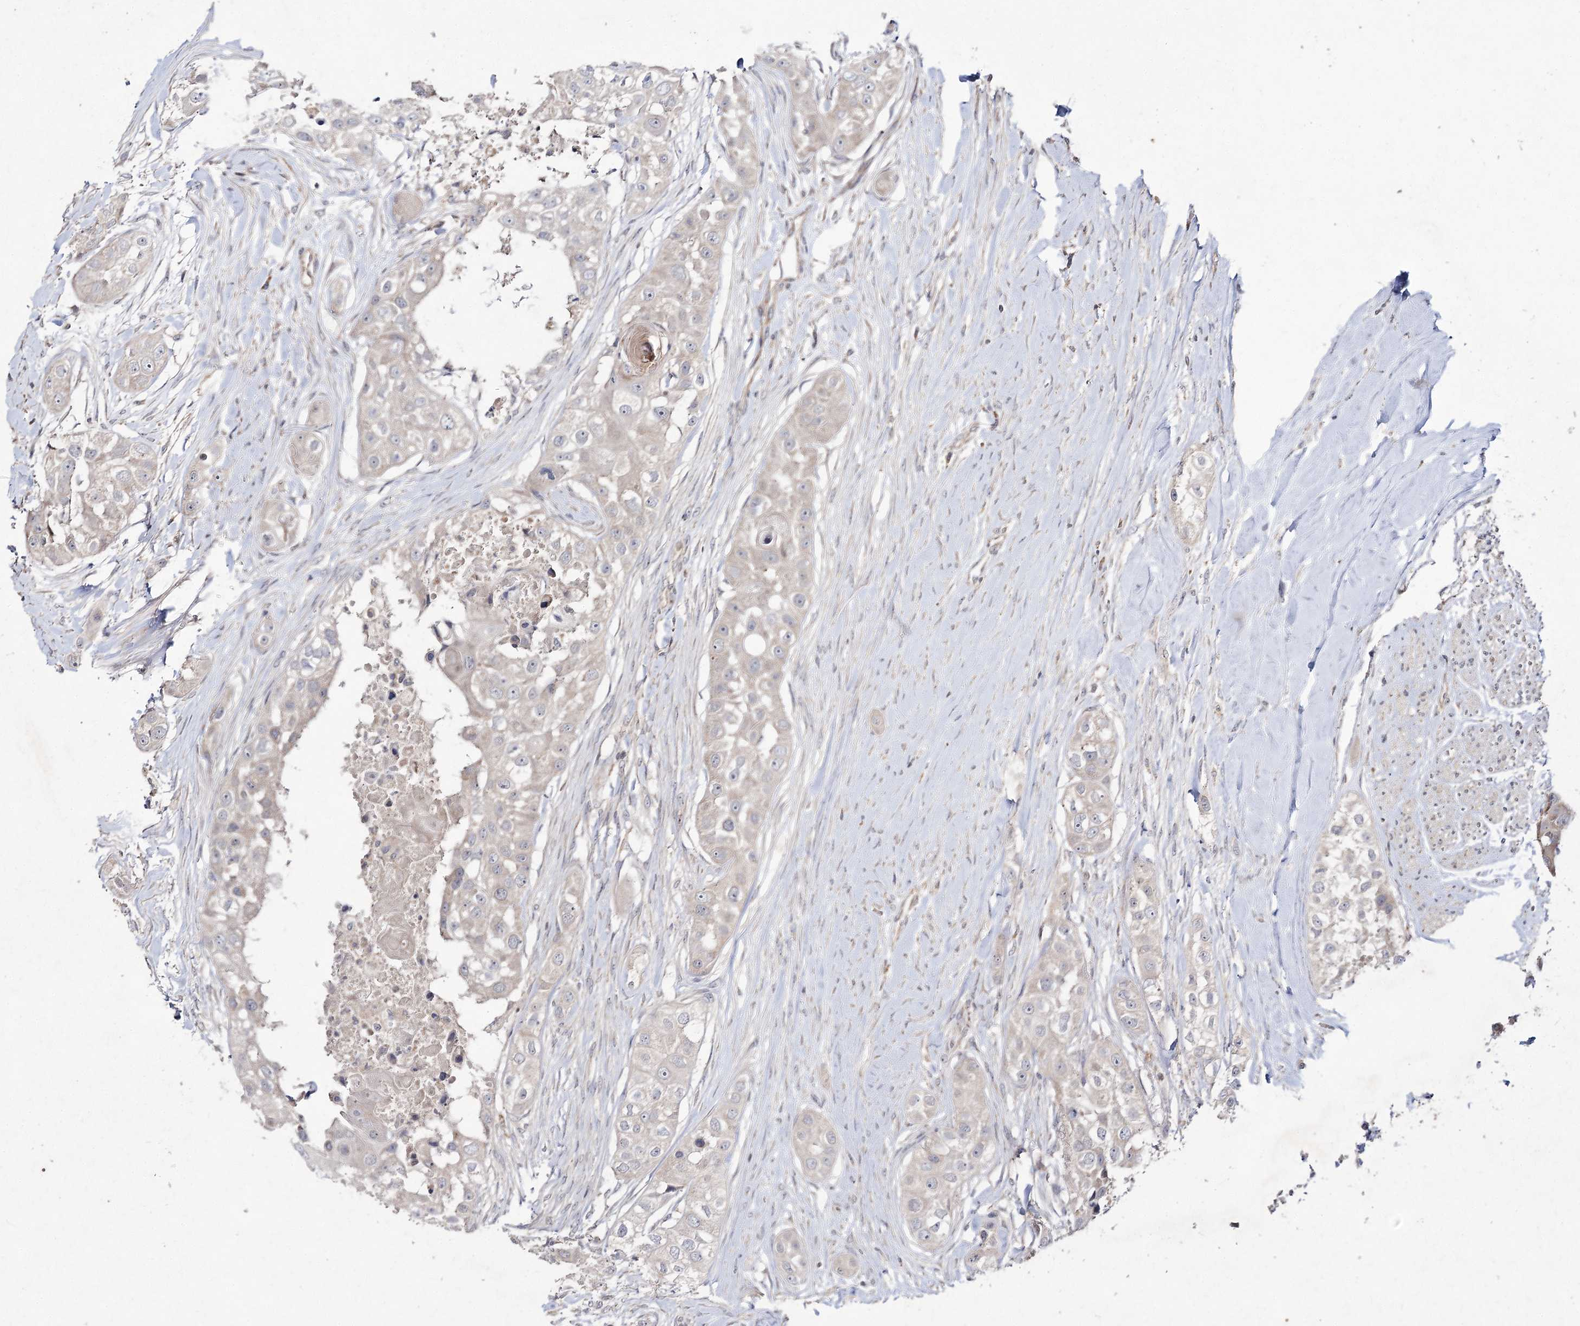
{"staining": {"intensity": "weak", "quantity": "<25%", "location": "cytoplasmic/membranous"}, "tissue": "head and neck cancer", "cell_type": "Tumor cells", "image_type": "cancer", "snomed": [{"axis": "morphology", "description": "Normal tissue, NOS"}, {"axis": "morphology", "description": "Squamous cell carcinoma, NOS"}, {"axis": "topography", "description": "Skeletal muscle"}, {"axis": "topography", "description": "Head-Neck"}], "caption": "The immunohistochemistry (IHC) photomicrograph has no significant positivity in tumor cells of squamous cell carcinoma (head and neck) tissue.", "gene": "FANCL", "patient": {"sex": "male", "age": 51}}